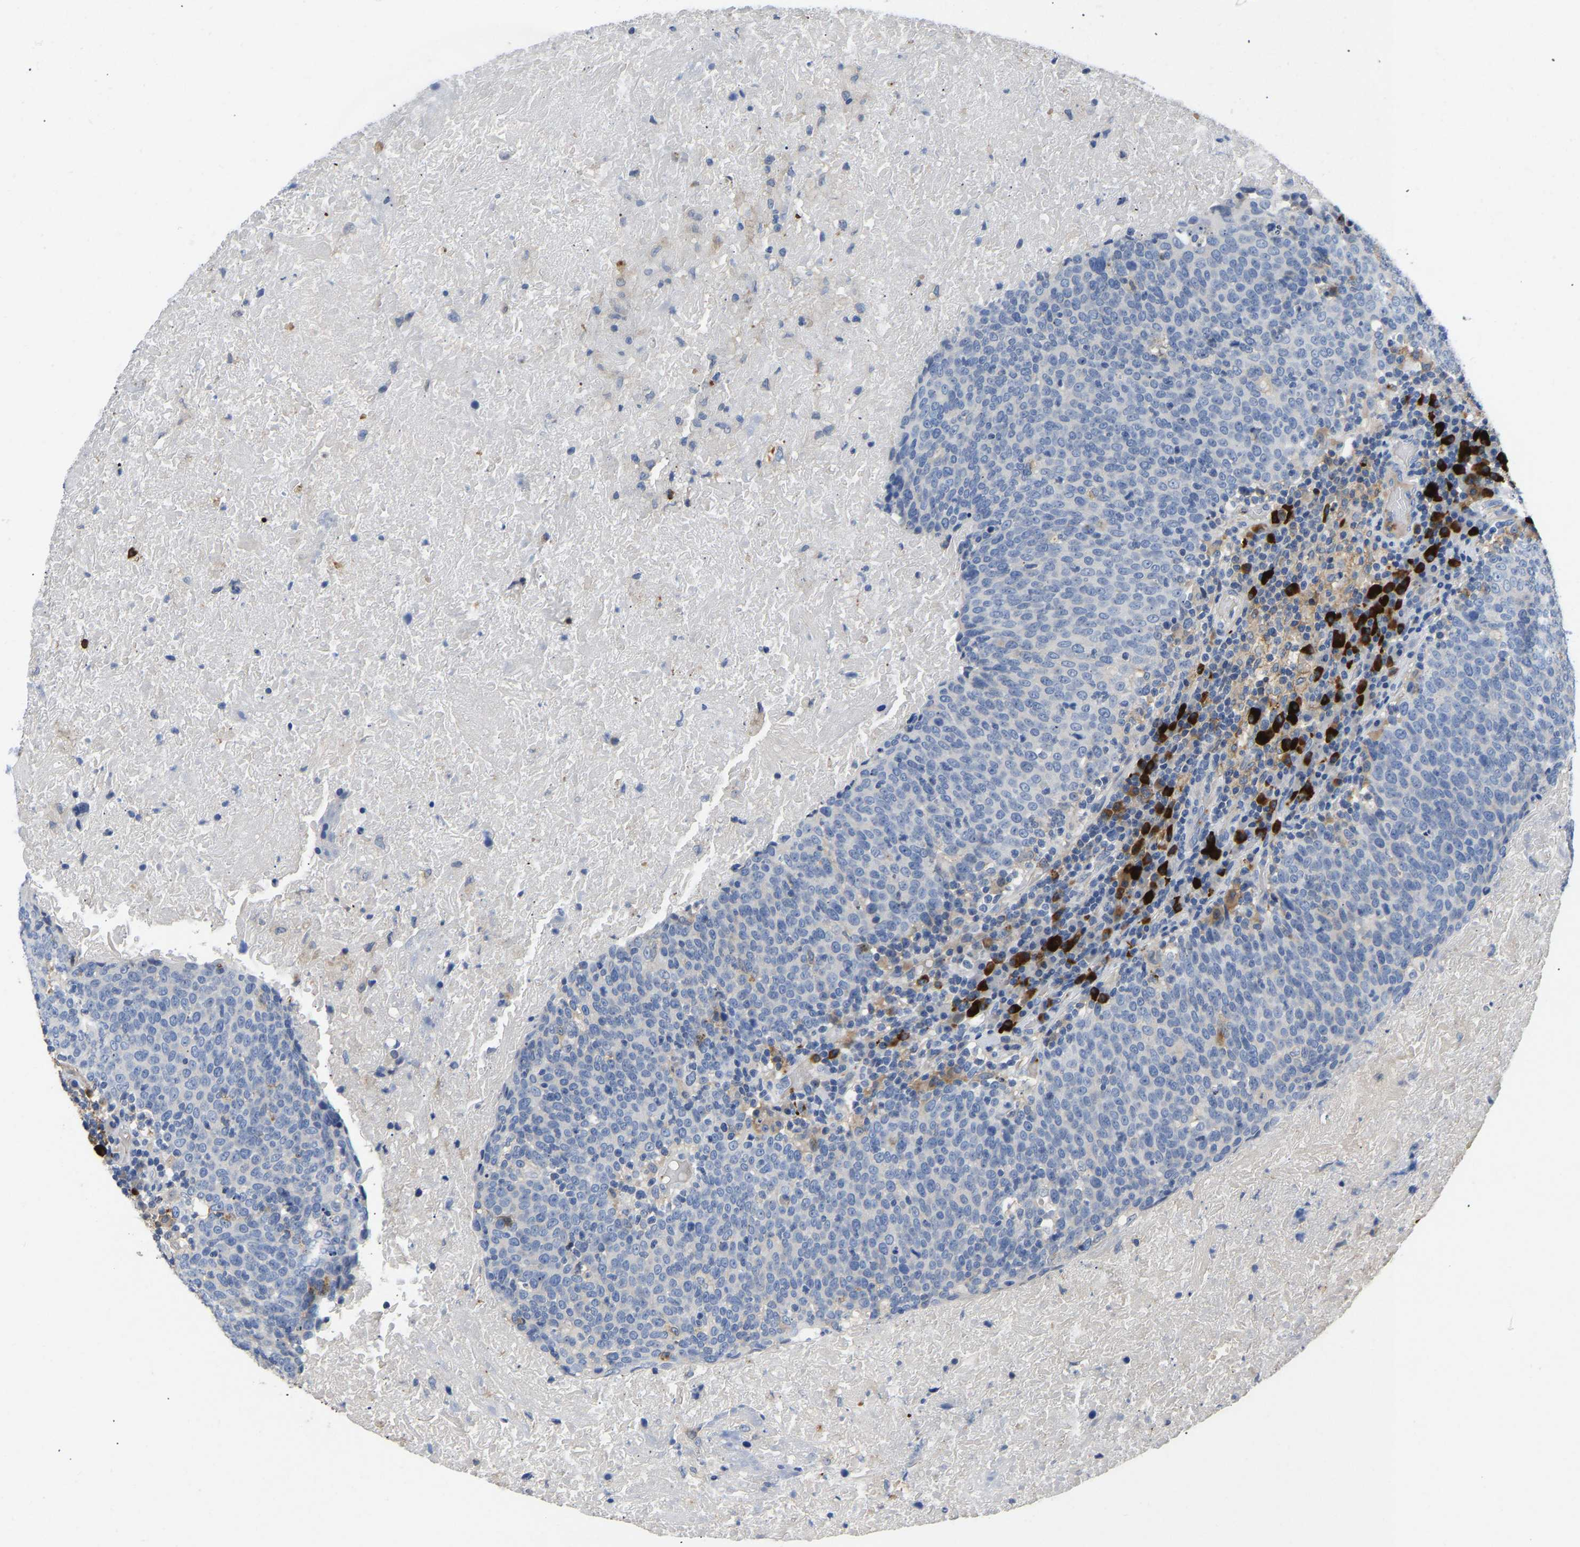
{"staining": {"intensity": "negative", "quantity": "none", "location": "none"}, "tissue": "head and neck cancer", "cell_type": "Tumor cells", "image_type": "cancer", "snomed": [{"axis": "morphology", "description": "Squamous cell carcinoma, NOS"}, {"axis": "morphology", "description": "Squamous cell carcinoma, metastatic, NOS"}, {"axis": "topography", "description": "Lymph node"}, {"axis": "topography", "description": "Head-Neck"}], "caption": "A high-resolution photomicrograph shows immunohistochemistry staining of head and neck cancer (metastatic squamous cell carcinoma), which demonstrates no significant positivity in tumor cells.", "gene": "FGF18", "patient": {"sex": "male", "age": 62}}